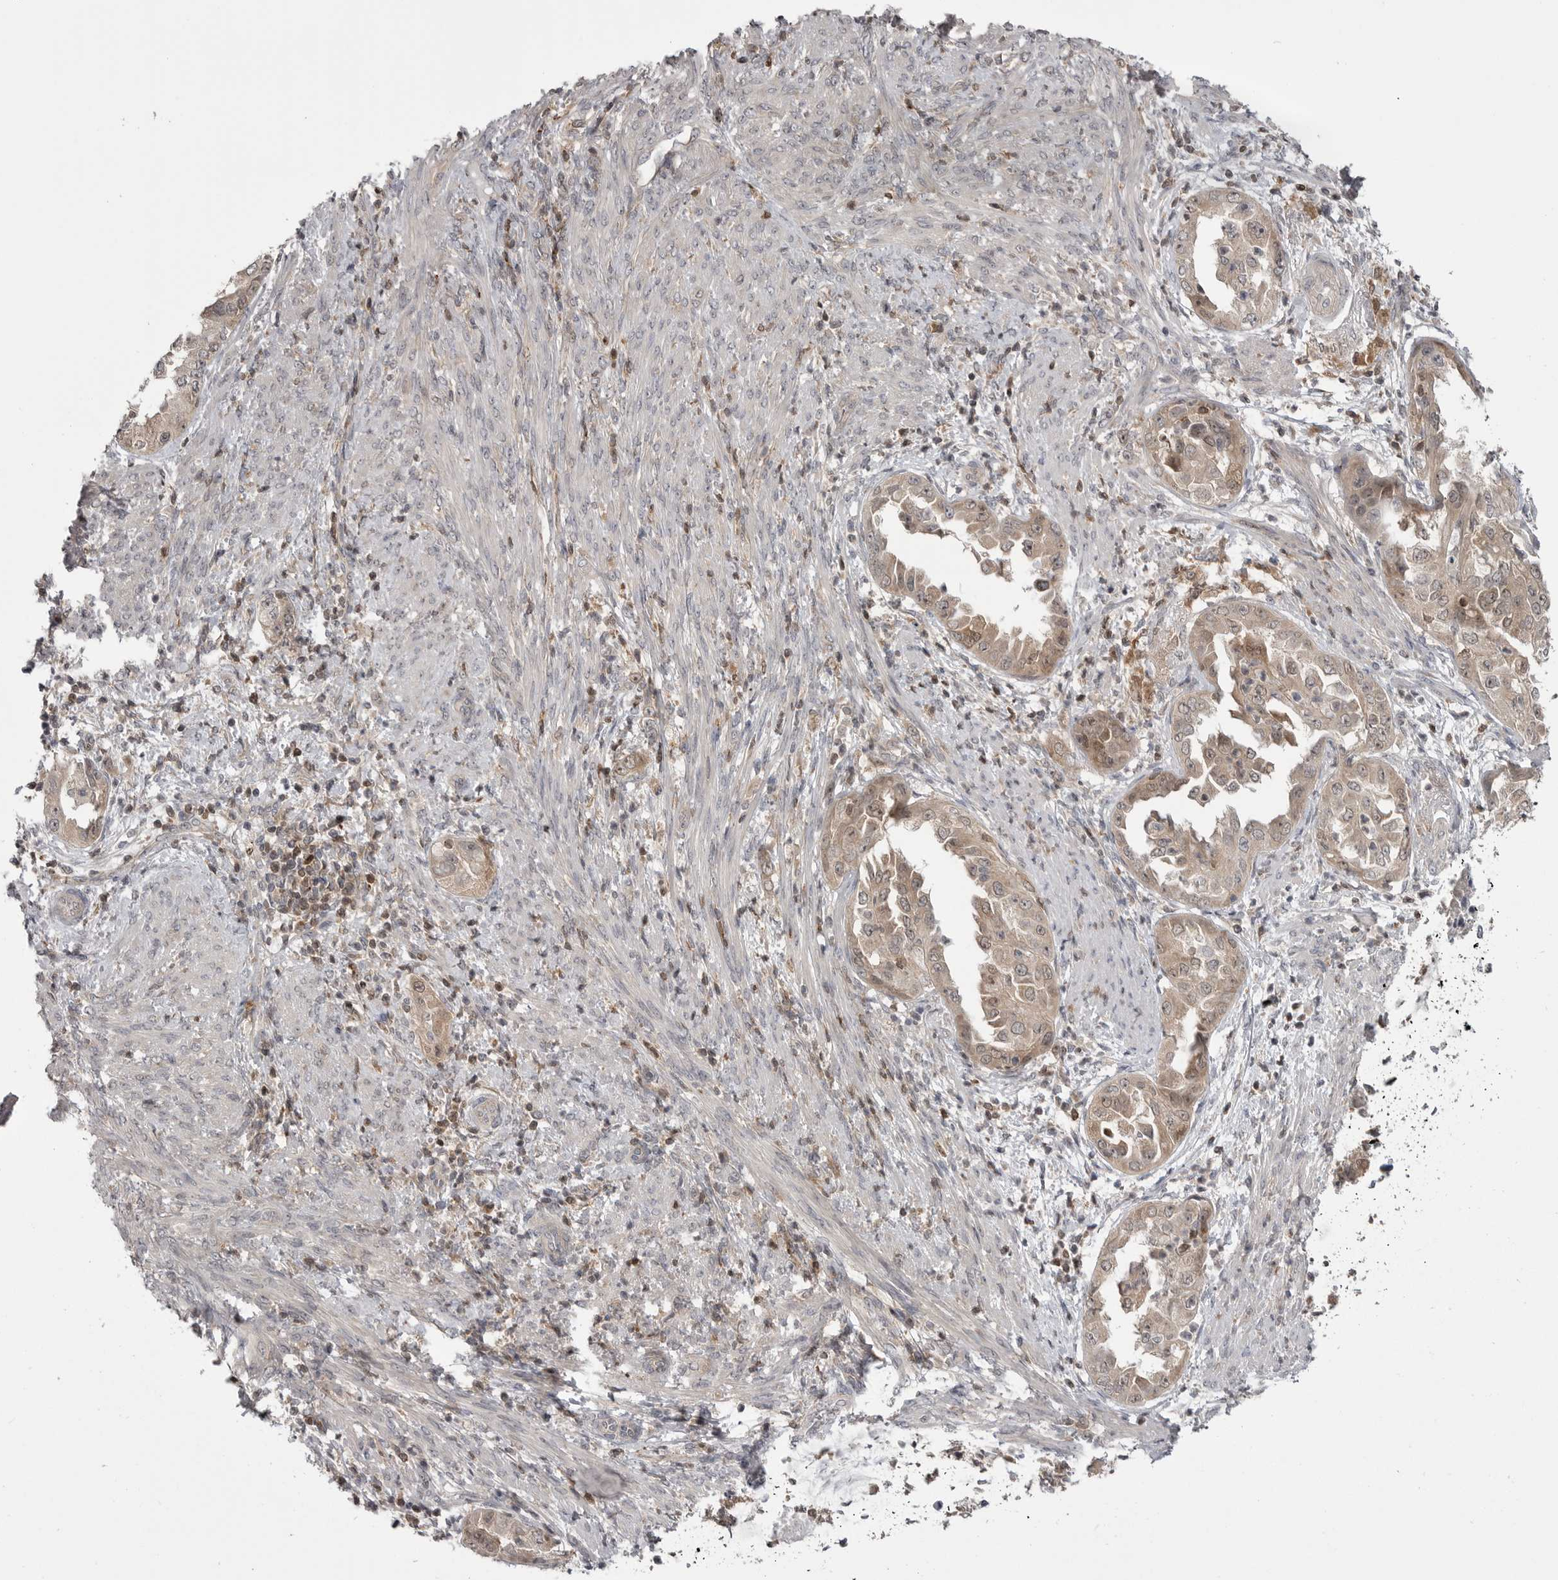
{"staining": {"intensity": "moderate", "quantity": ">75%", "location": "cytoplasmic/membranous,nuclear"}, "tissue": "endometrial cancer", "cell_type": "Tumor cells", "image_type": "cancer", "snomed": [{"axis": "morphology", "description": "Adenocarcinoma, NOS"}, {"axis": "topography", "description": "Endometrium"}], "caption": "This histopathology image reveals immunohistochemistry (IHC) staining of endometrial cancer (adenocarcinoma), with medium moderate cytoplasmic/membranous and nuclear positivity in approximately >75% of tumor cells.", "gene": "MAPK13", "patient": {"sex": "female", "age": 85}}